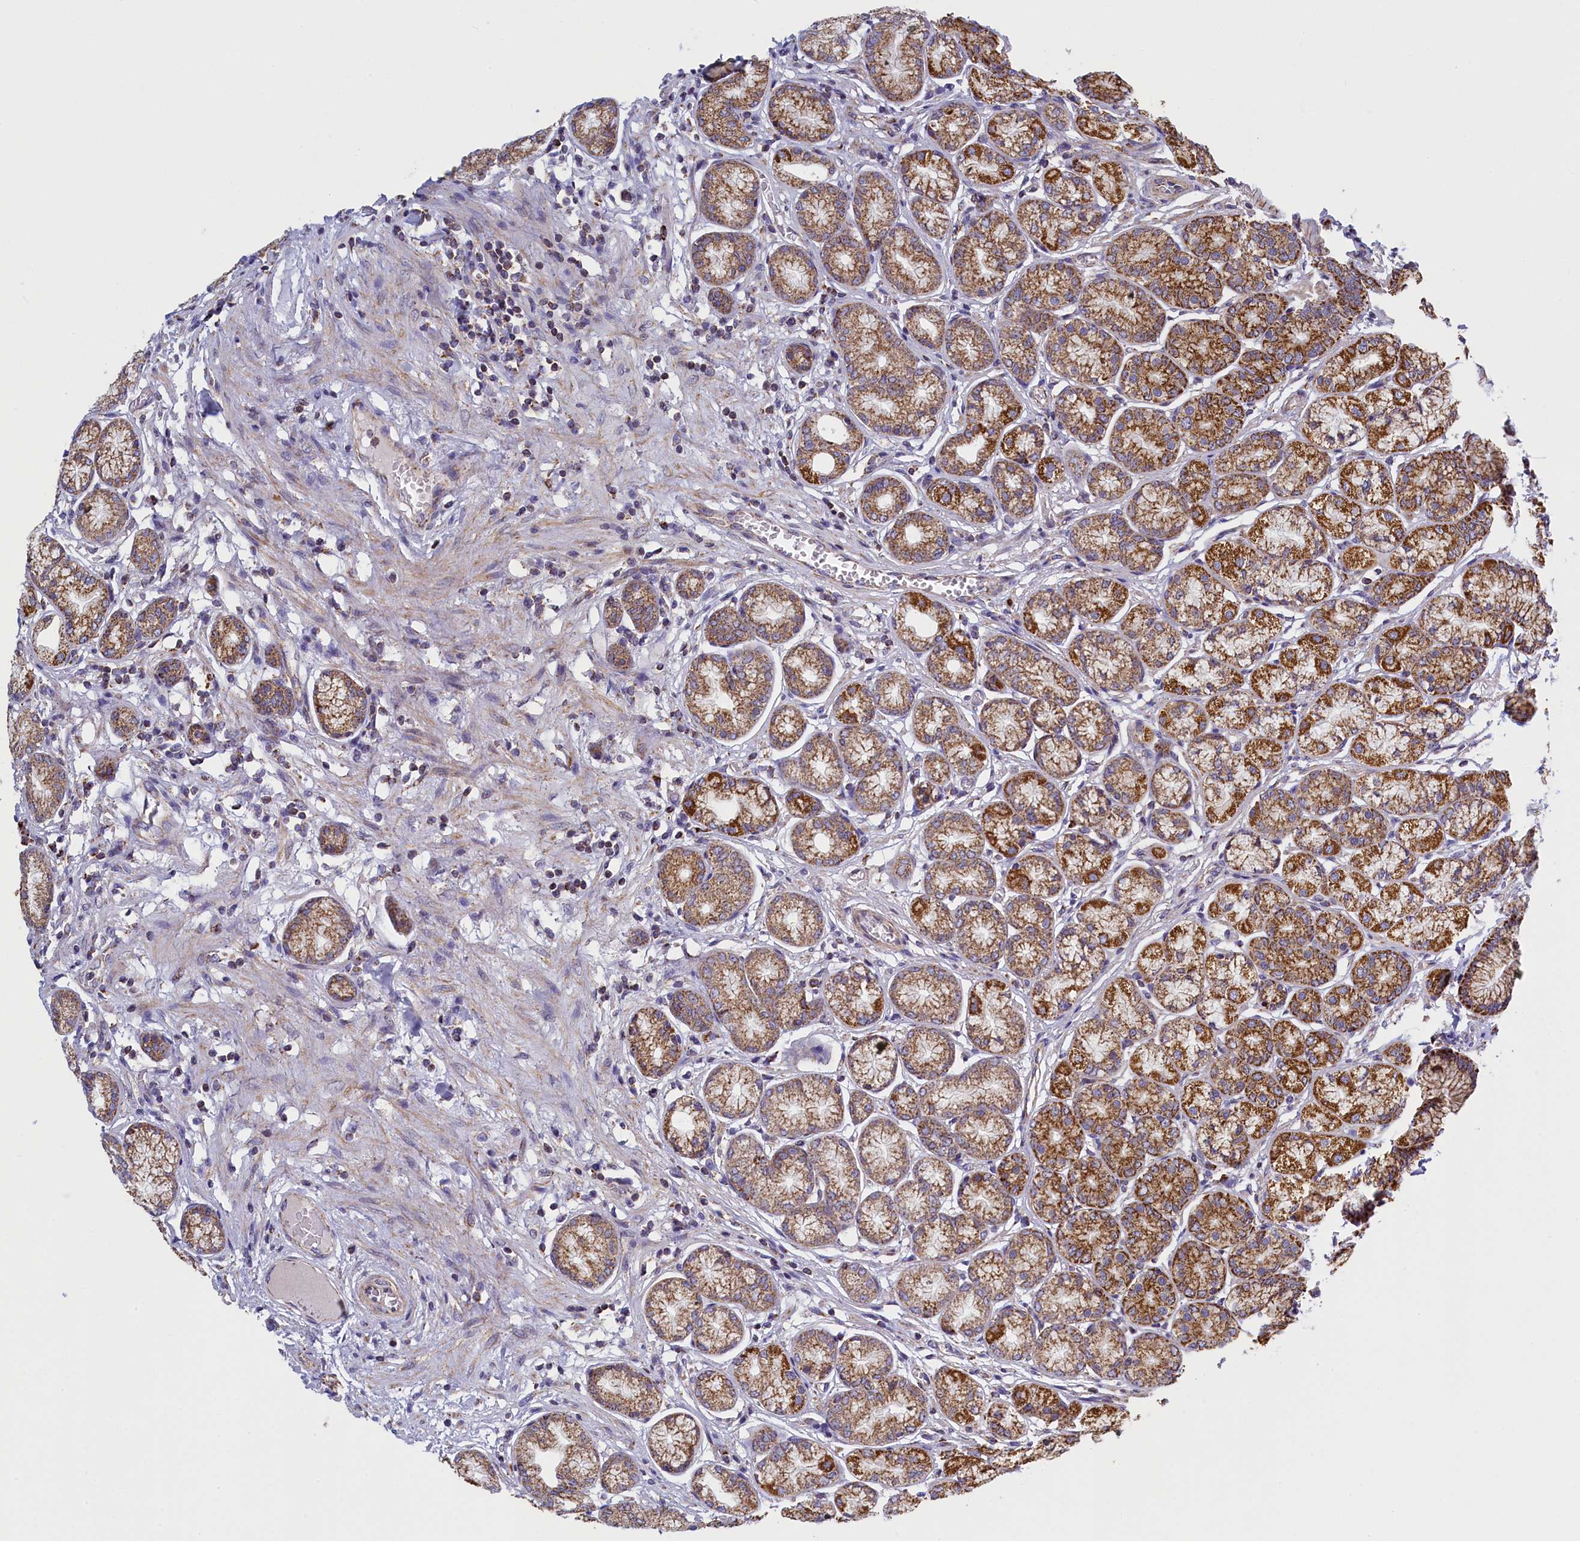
{"staining": {"intensity": "strong", "quantity": "25%-75%", "location": "cytoplasmic/membranous"}, "tissue": "stomach", "cell_type": "Glandular cells", "image_type": "normal", "snomed": [{"axis": "morphology", "description": "Normal tissue, NOS"}, {"axis": "morphology", "description": "Adenocarcinoma, NOS"}, {"axis": "morphology", "description": "Adenocarcinoma, High grade"}, {"axis": "topography", "description": "Stomach, upper"}, {"axis": "topography", "description": "Stomach"}], "caption": "A histopathology image of stomach stained for a protein displays strong cytoplasmic/membranous brown staining in glandular cells.", "gene": "IFT122", "patient": {"sex": "female", "age": 65}}